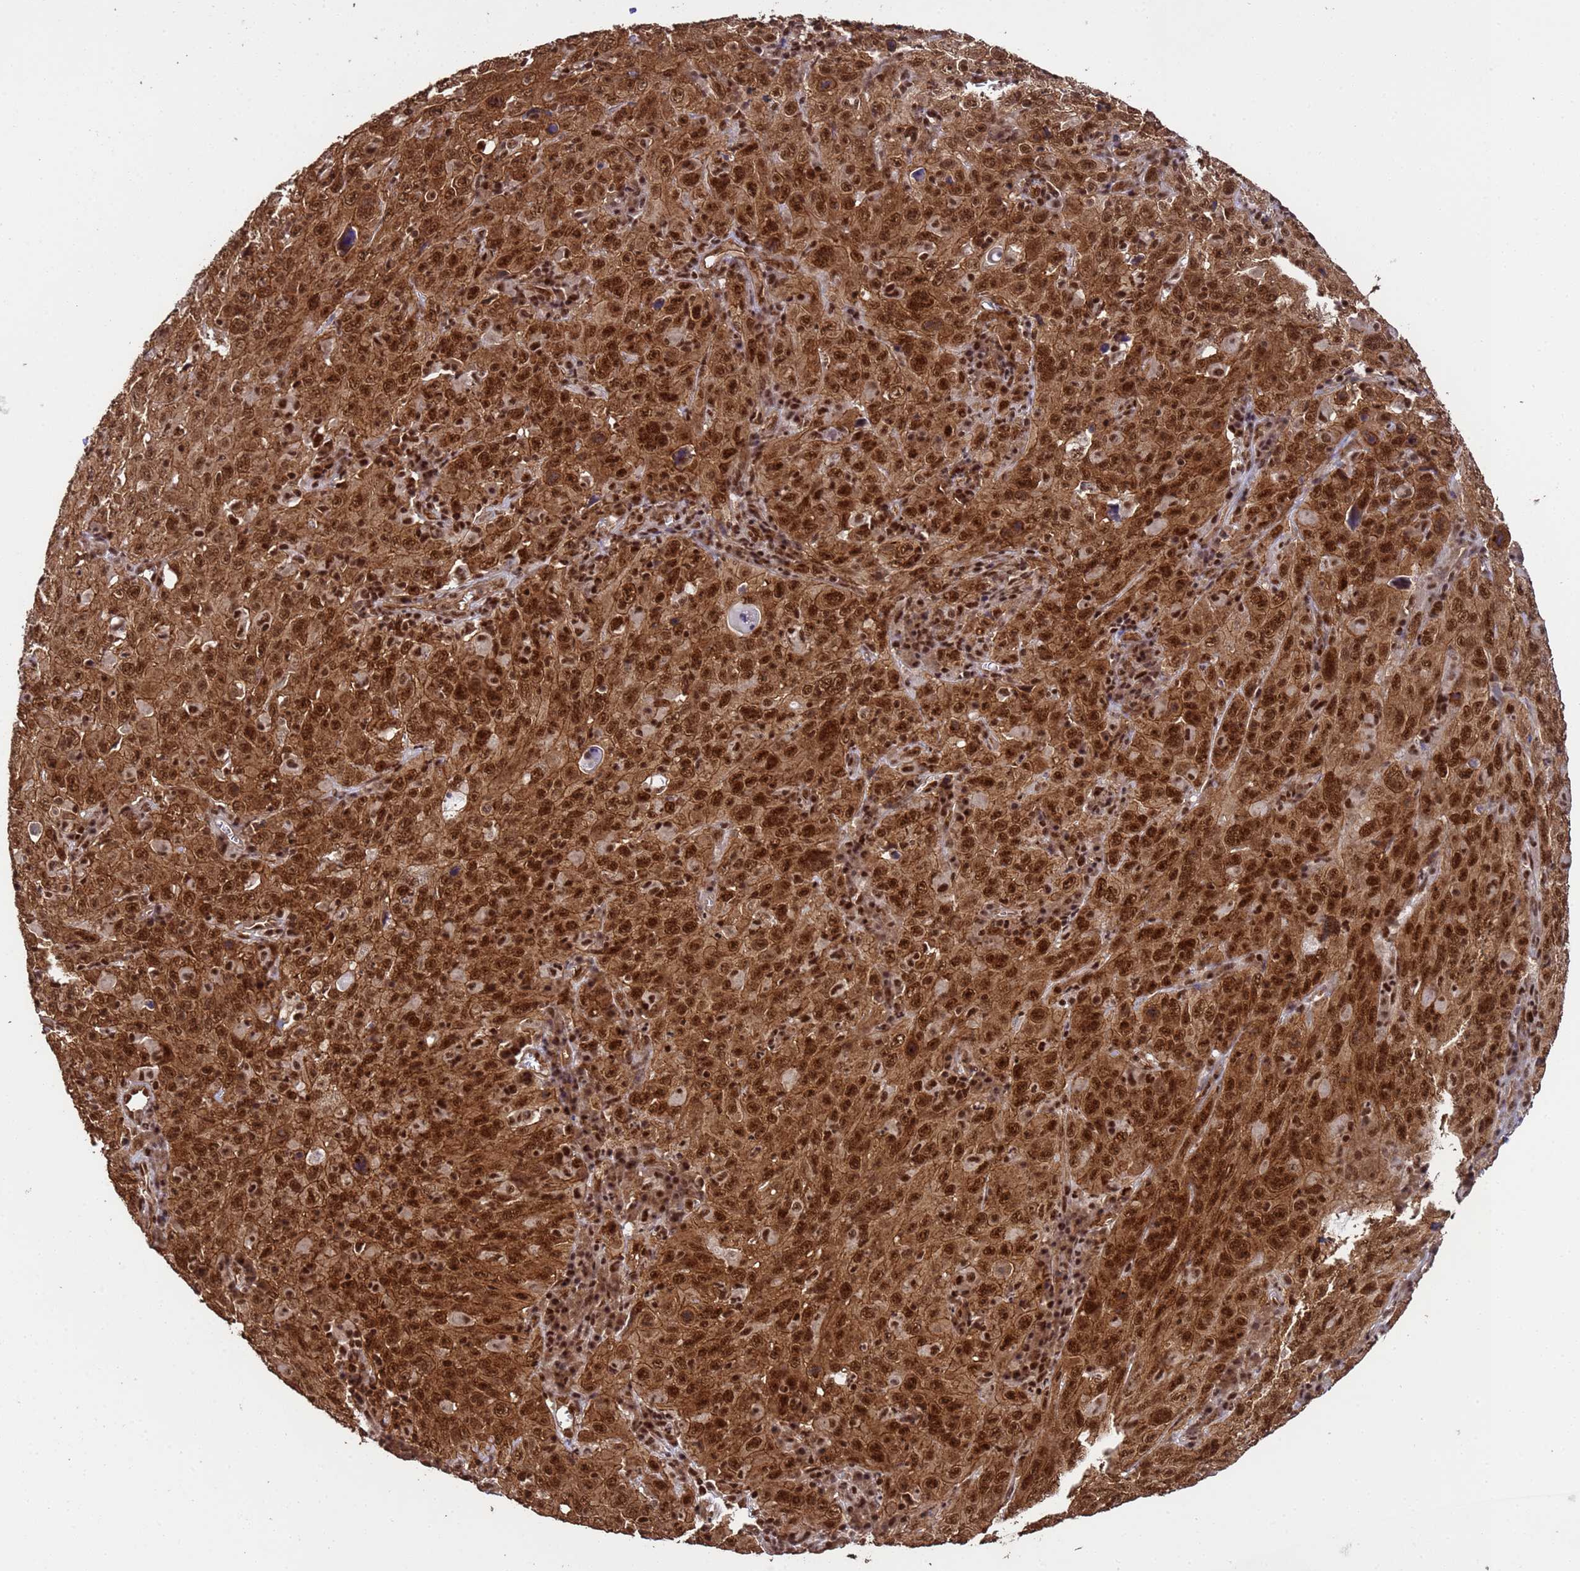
{"staining": {"intensity": "strong", "quantity": ">75%", "location": "cytoplasmic/membranous,nuclear"}, "tissue": "cervical cancer", "cell_type": "Tumor cells", "image_type": "cancer", "snomed": [{"axis": "morphology", "description": "Squamous cell carcinoma, NOS"}, {"axis": "topography", "description": "Cervix"}], "caption": "Squamous cell carcinoma (cervical) was stained to show a protein in brown. There is high levels of strong cytoplasmic/membranous and nuclear staining in about >75% of tumor cells.", "gene": "SYF2", "patient": {"sex": "female", "age": 46}}